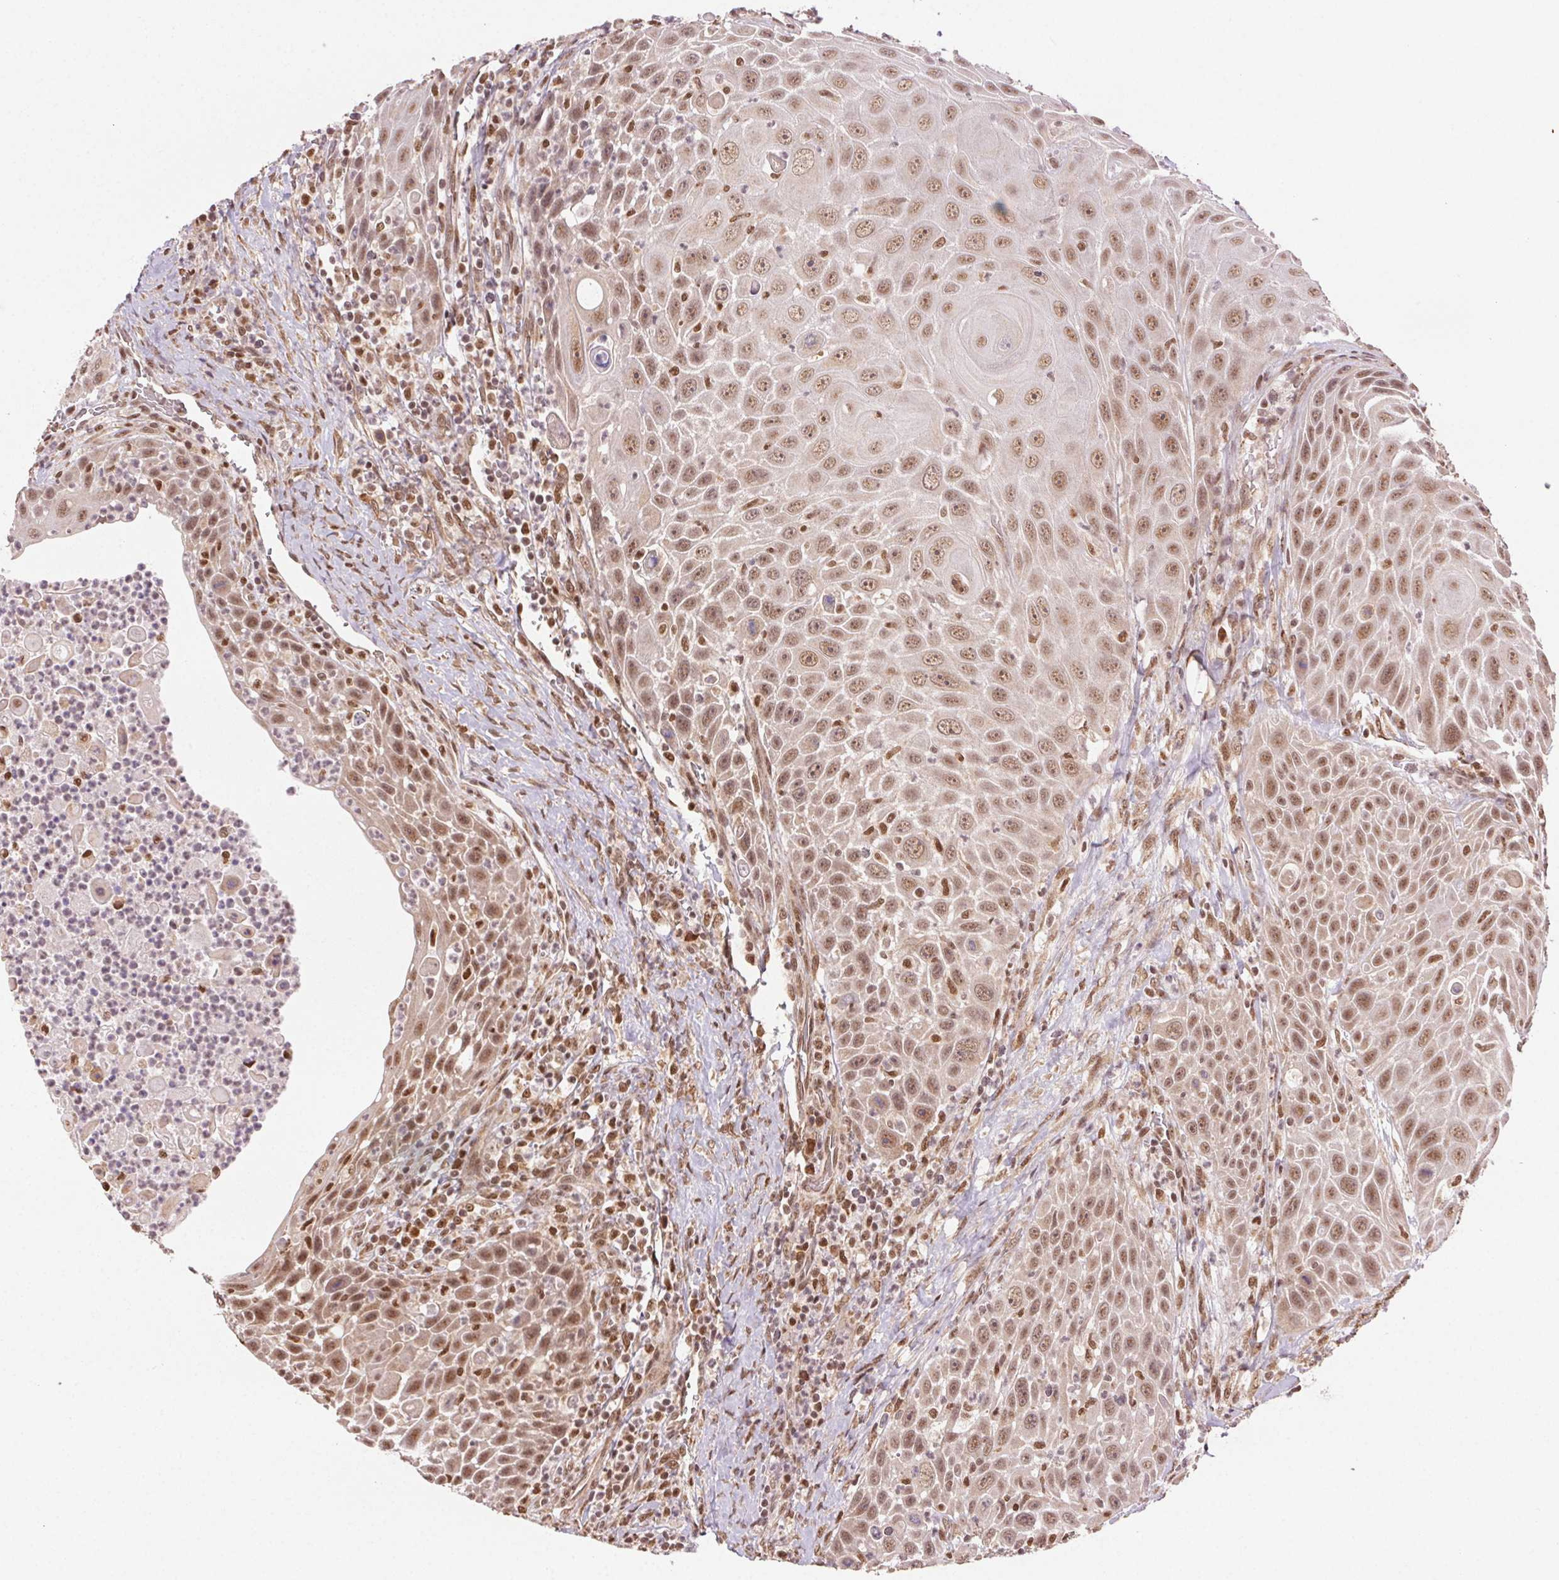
{"staining": {"intensity": "moderate", "quantity": ">75%", "location": "nuclear"}, "tissue": "head and neck cancer", "cell_type": "Tumor cells", "image_type": "cancer", "snomed": [{"axis": "morphology", "description": "Squamous cell carcinoma, NOS"}, {"axis": "topography", "description": "Head-Neck"}], "caption": "A micrograph of head and neck squamous cell carcinoma stained for a protein displays moderate nuclear brown staining in tumor cells.", "gene": "TREML4", "patient": {"sex": "male", "age": 69}}